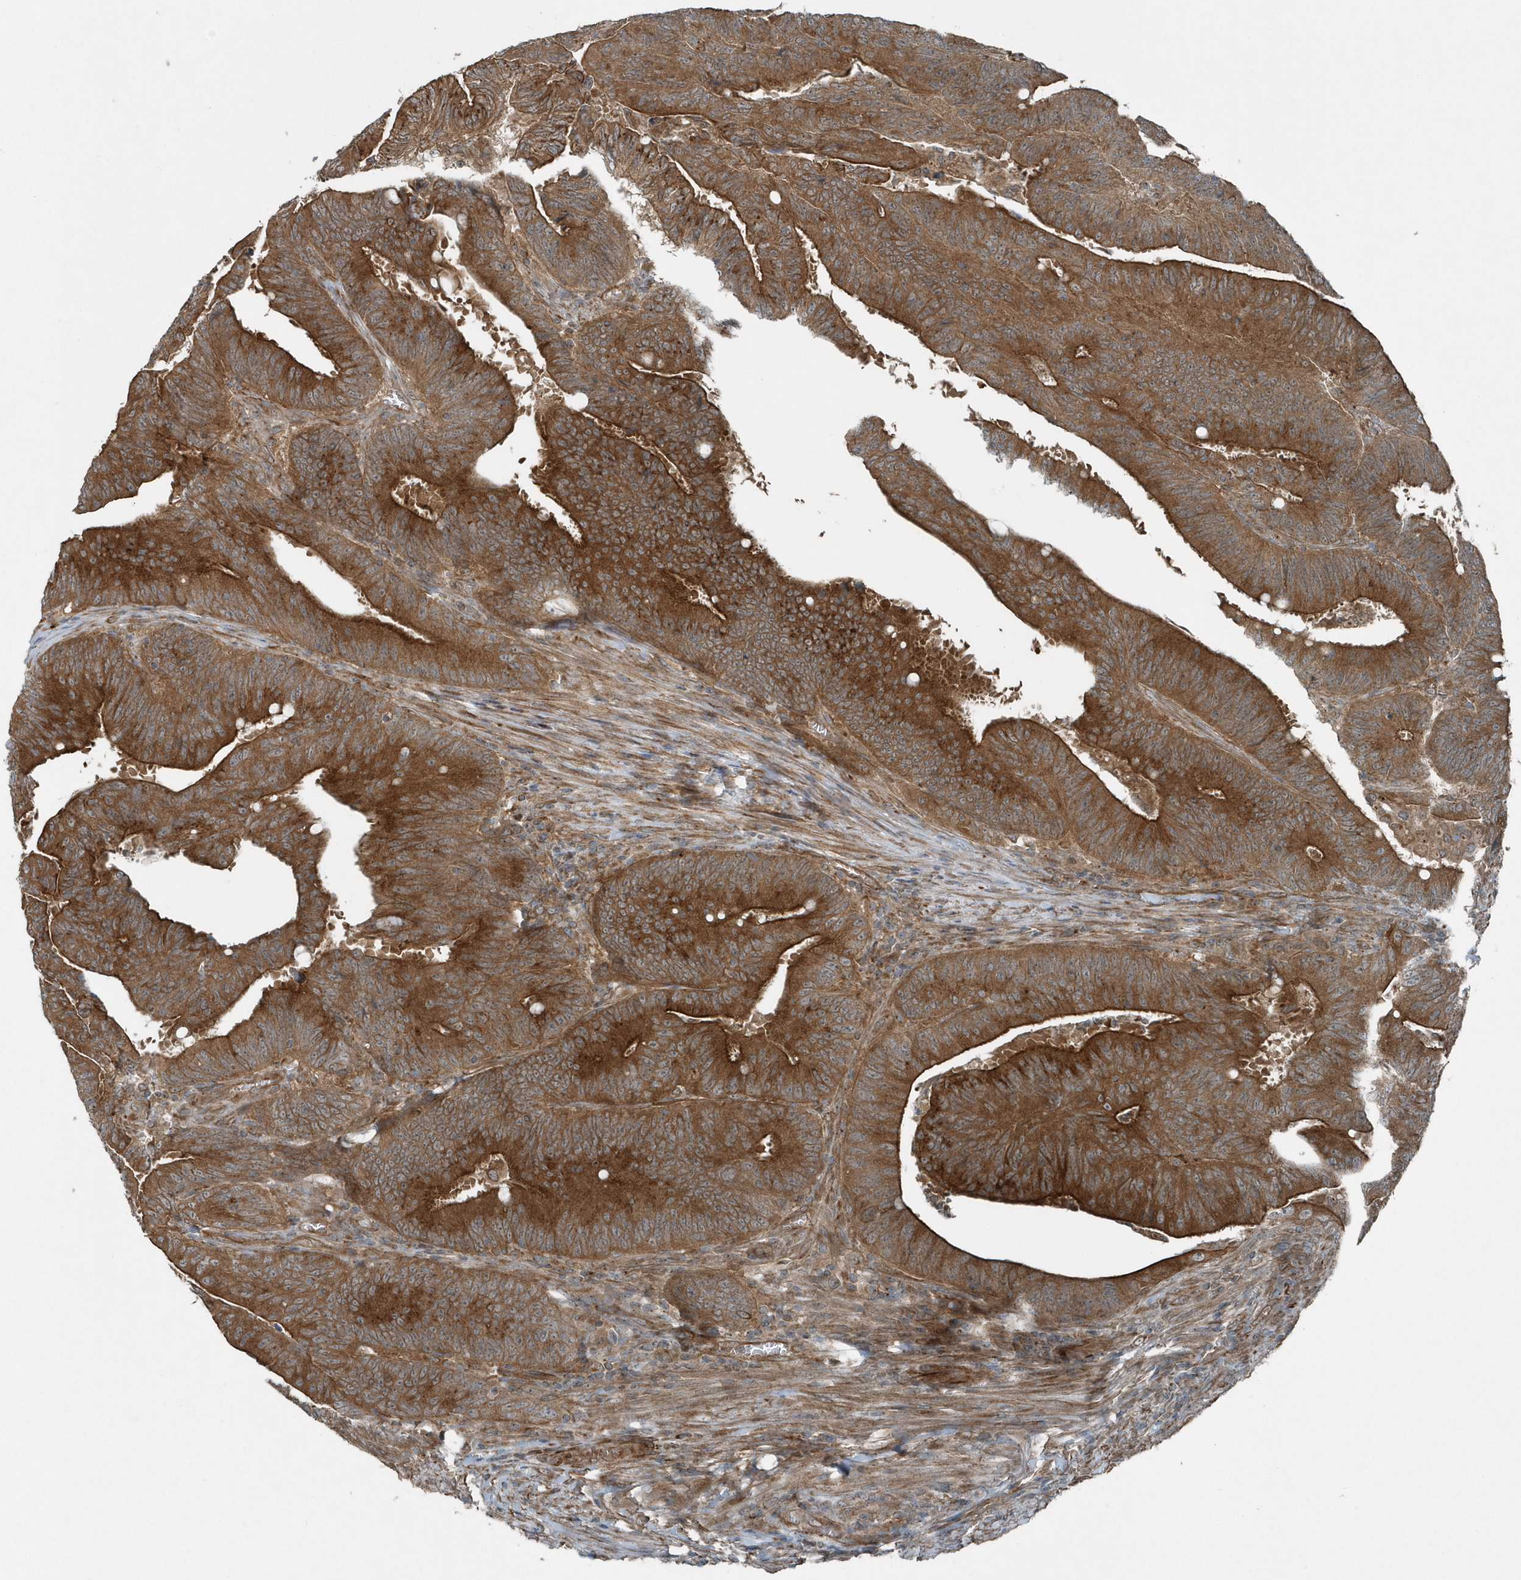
{"staining": {"intensity": "strong", "quantity": ">75%", "location": "cytoplasmic/membranous"}, "tissue": "colorectal cancer", "cell_type": "Tumor cells", "image_type": "cancer", "snomed": [{"axis": "morphology", "description": "Adenocarcinoma, NOS"}, {"axis": "topography", "description": "Colon"}], "caption": "IHC micrograph of neoplastic tissue: colorectal adenocarcinoma stained using immunohistochemistry exhibits high levels of strong protein expression localized specifically in the cytoplasmic/membranous of tumor cells, appearing as a cytoplasmic/membranous brown color.", "gene": "GCC2", "patient": {"sex": "male", "age": 45}}